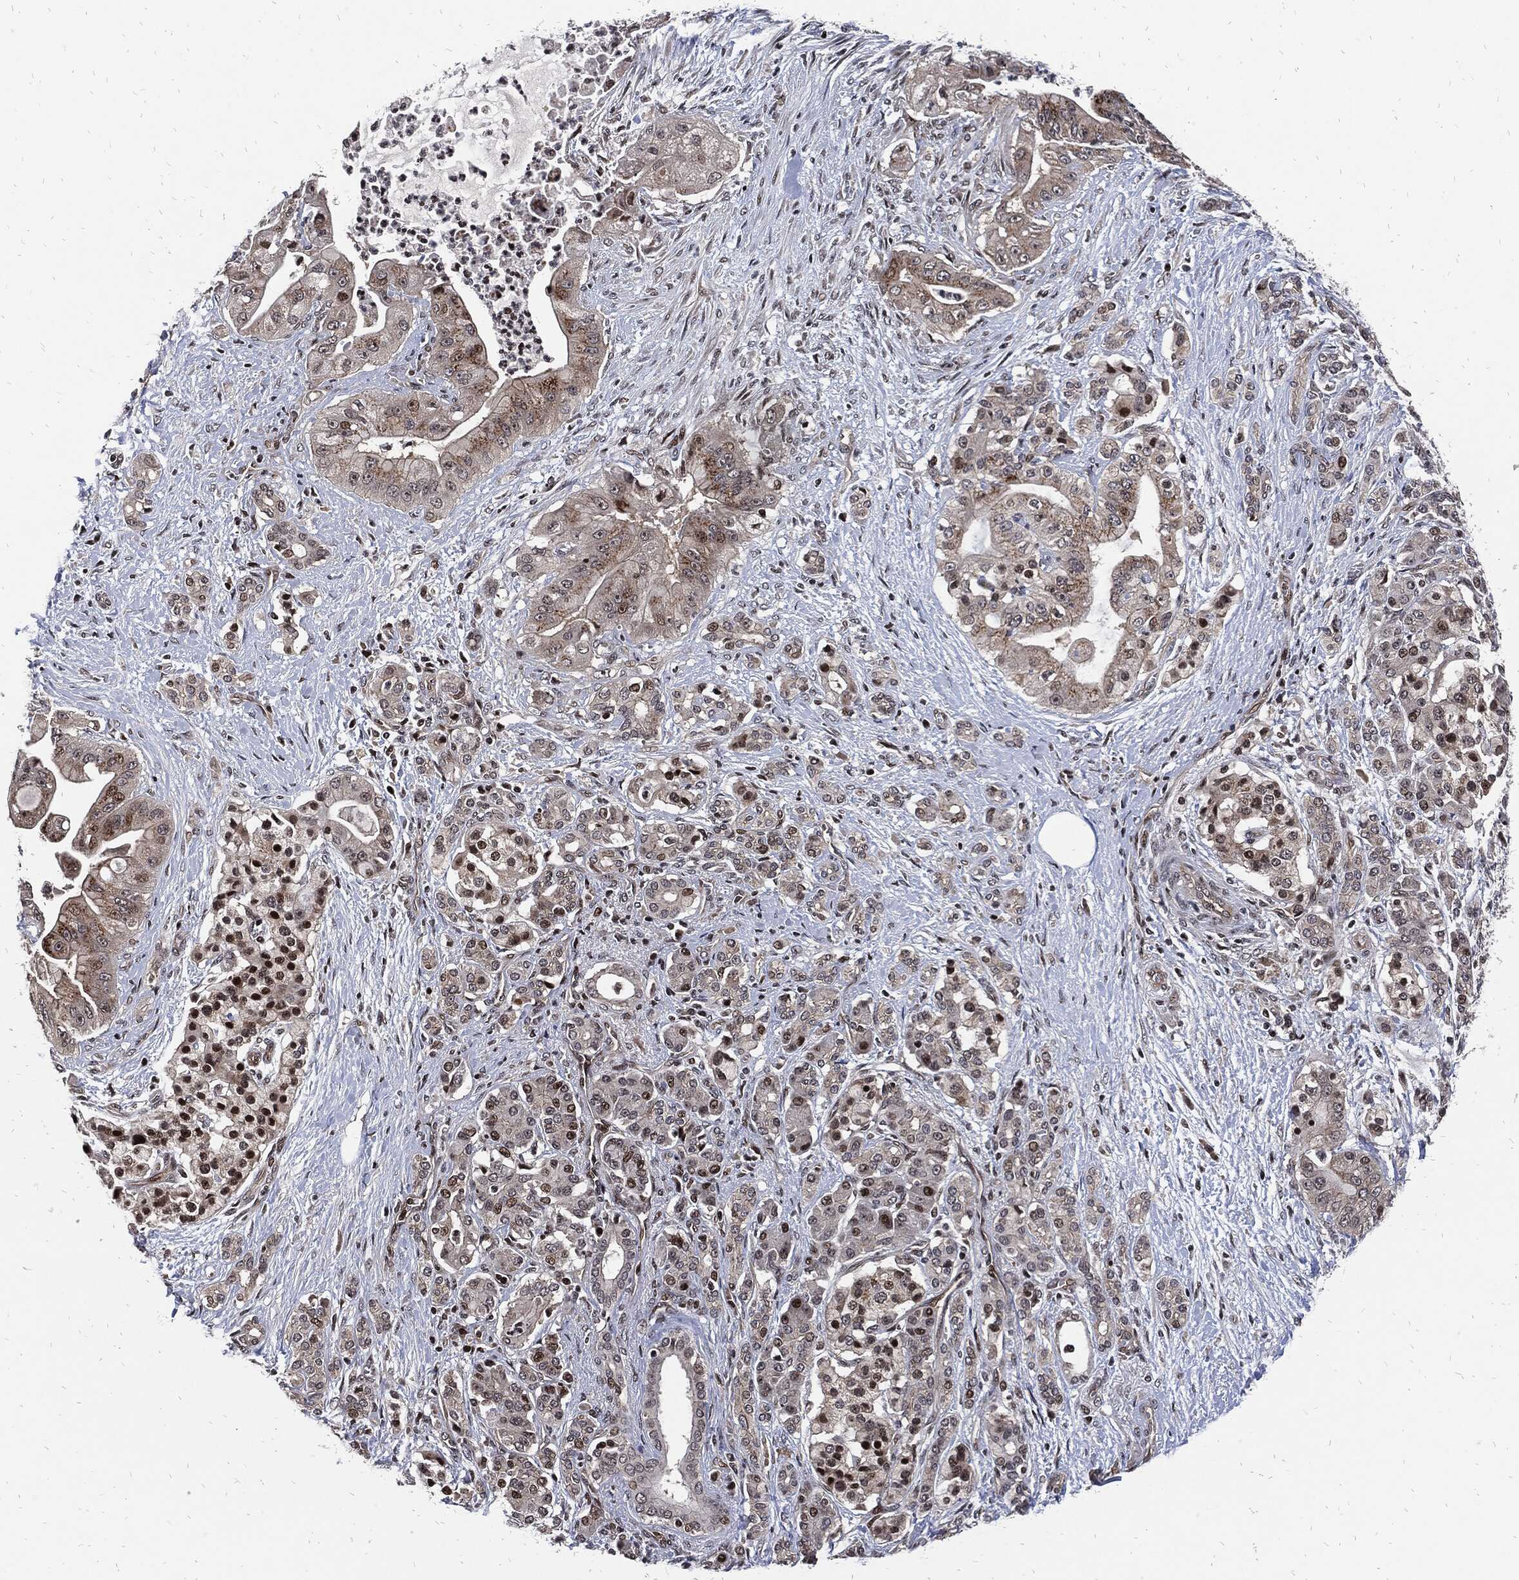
{"staining": {"intensity": "moderate", "quantity": "25%-75%", "location": "cytoplasmic/membranous"}, "tissue": "pancreatic cancer", "cell_type": "Tumor cells", "image_type": "cancer", "snomed": [{"axis": "morphology", "description": "Normal tissue, NOS"}, {"axis": "morphology", "description": "Inflammation, NOS"}, {"axis": "morphology", "description": "Adenocarcinoma, NOS"}, {"axis": "topography", "description": "Pancreas"}], "caption": "Immunohistochemical staining of pancreatic adenocarcinoma displays moderate cytoplasmic/membranous protein positivity in approximately 25%-75% of tumor cells.", "gene": "ZNF775", "patient": {"sex": "male", "age": 57}}